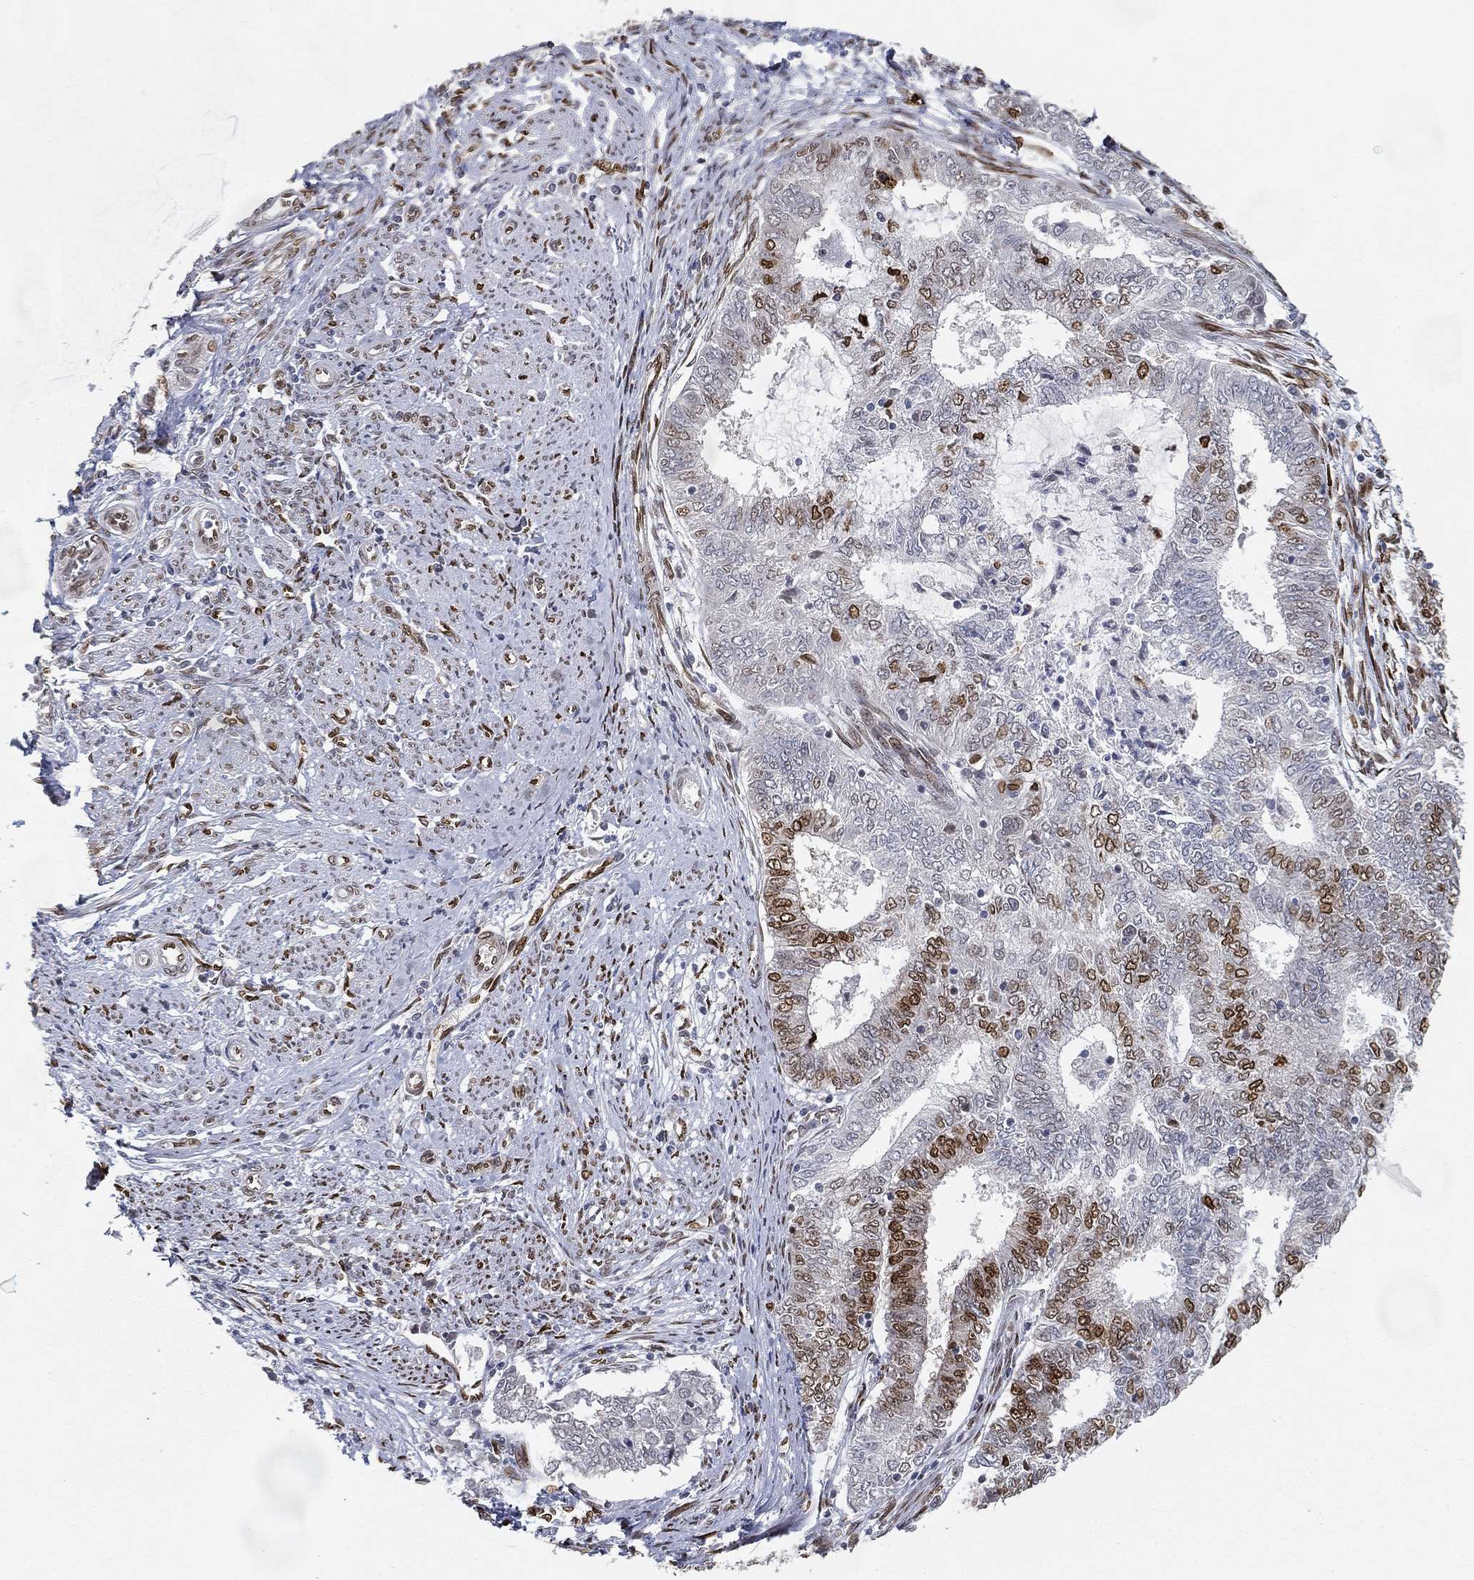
{"staining": {"intensity": "strong", "quantity": "25%-75%", "location": "nuclear"}, "tissue": "endometrial cancer", "cell_type": "Tumor cells", "image_type": "cancer", "snomed": [{"axis": "morphology", "description": "Adenocarcinoma, NOS"}, {"axis": "topography", "description": "Endometrium"}], "caption": "Tumor cells display high levels of strong nuclear staining in approximately 25%-75% of cells in endometrial adenocarcinoma.", "gene": "LMNB1", "patient": {"sex": "female", "age": 62}}